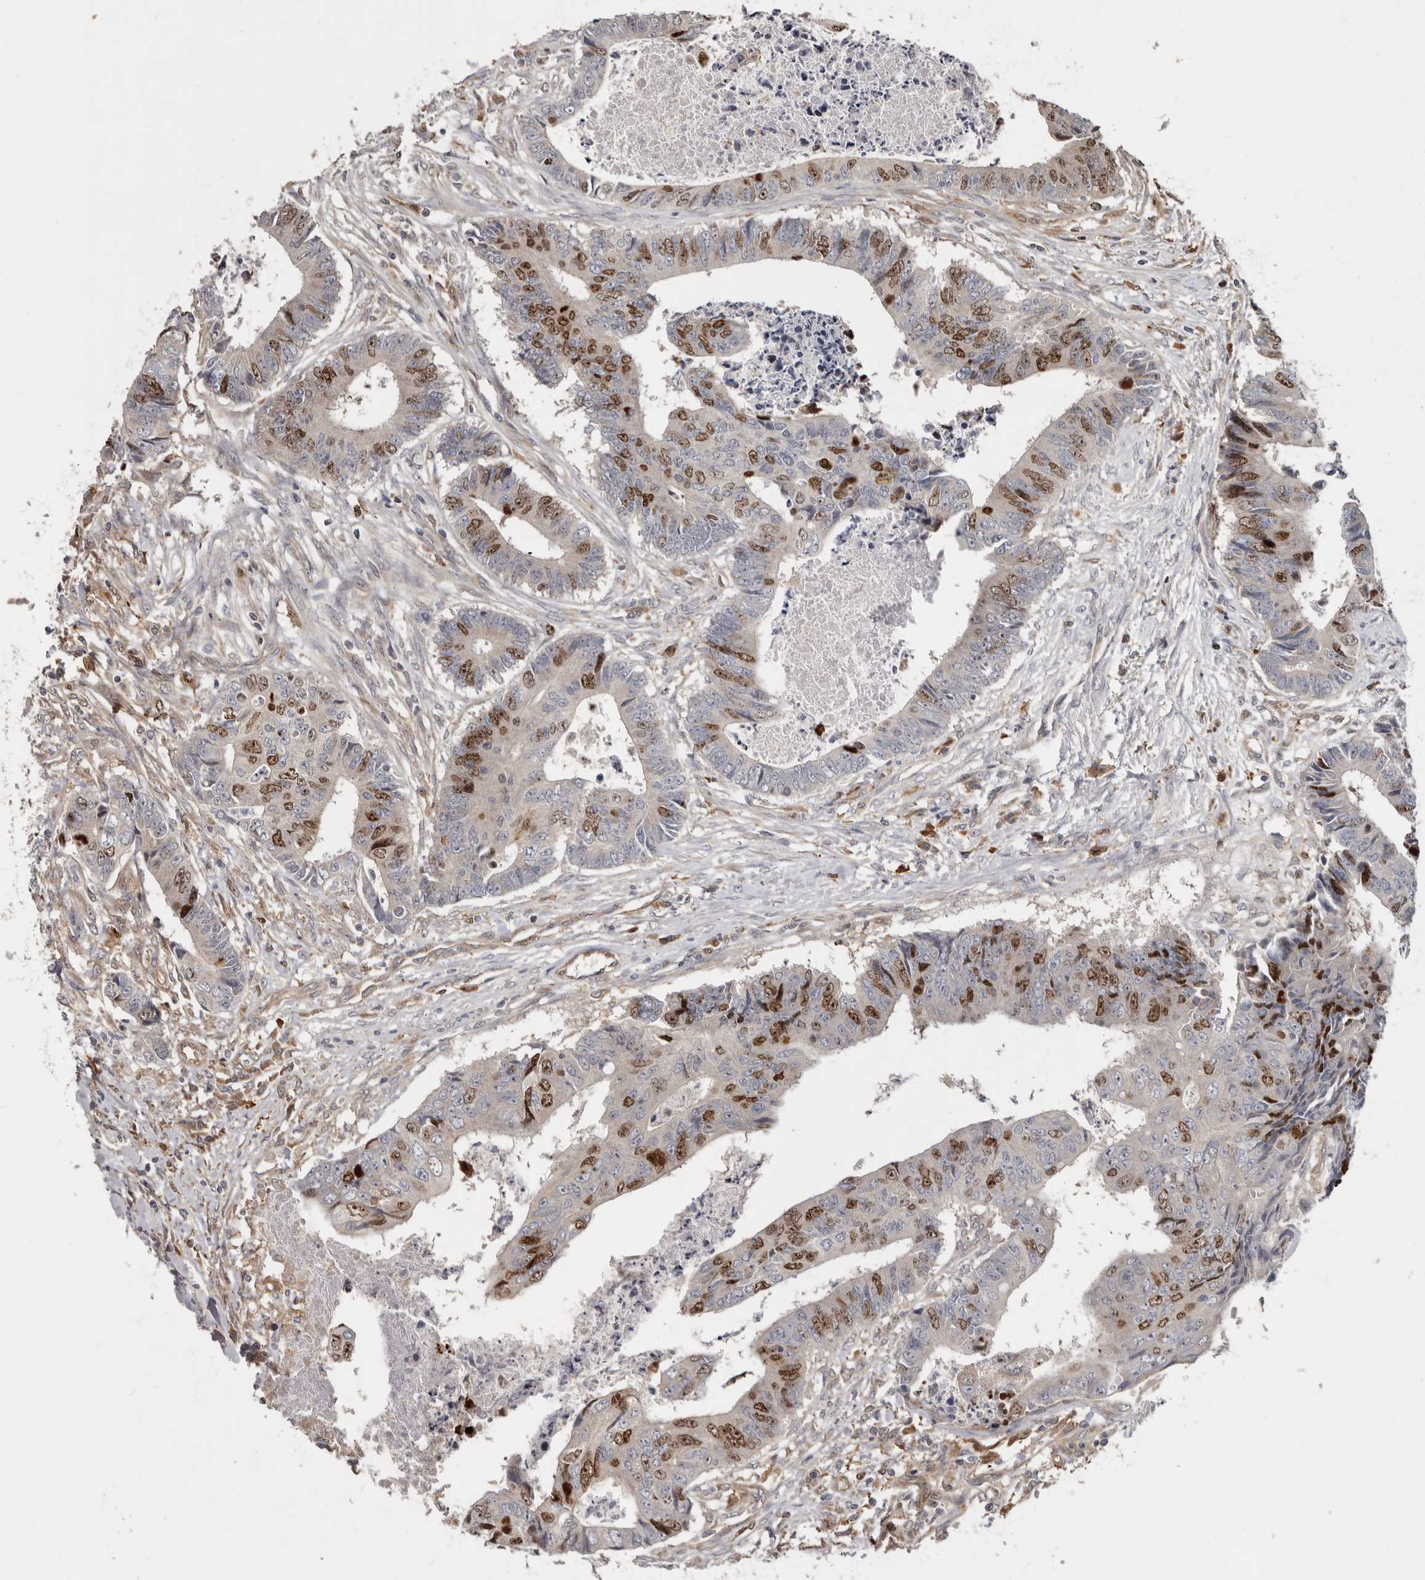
{"staining": {"intensity": "strong", "quantity": "25%-75%", "location": "nuclear"}, "tissue": "colorectal cancer", "cell_type": "Tumor cells", "image_type": "cancer", "snomed": [{"axis": "morphology", "description": "Adenocarcinoma, NOS"}, {"axis": "topography", "description": "Rectum"}], "caption": "Human adenocarcinoma (colorectal) stained with a brown dye demonstrates strong nuclear positive positivity in about 25%-75% of tumor cells.", "gene": "CDCA8", "patient": {"sex": "male", "age": 84}}